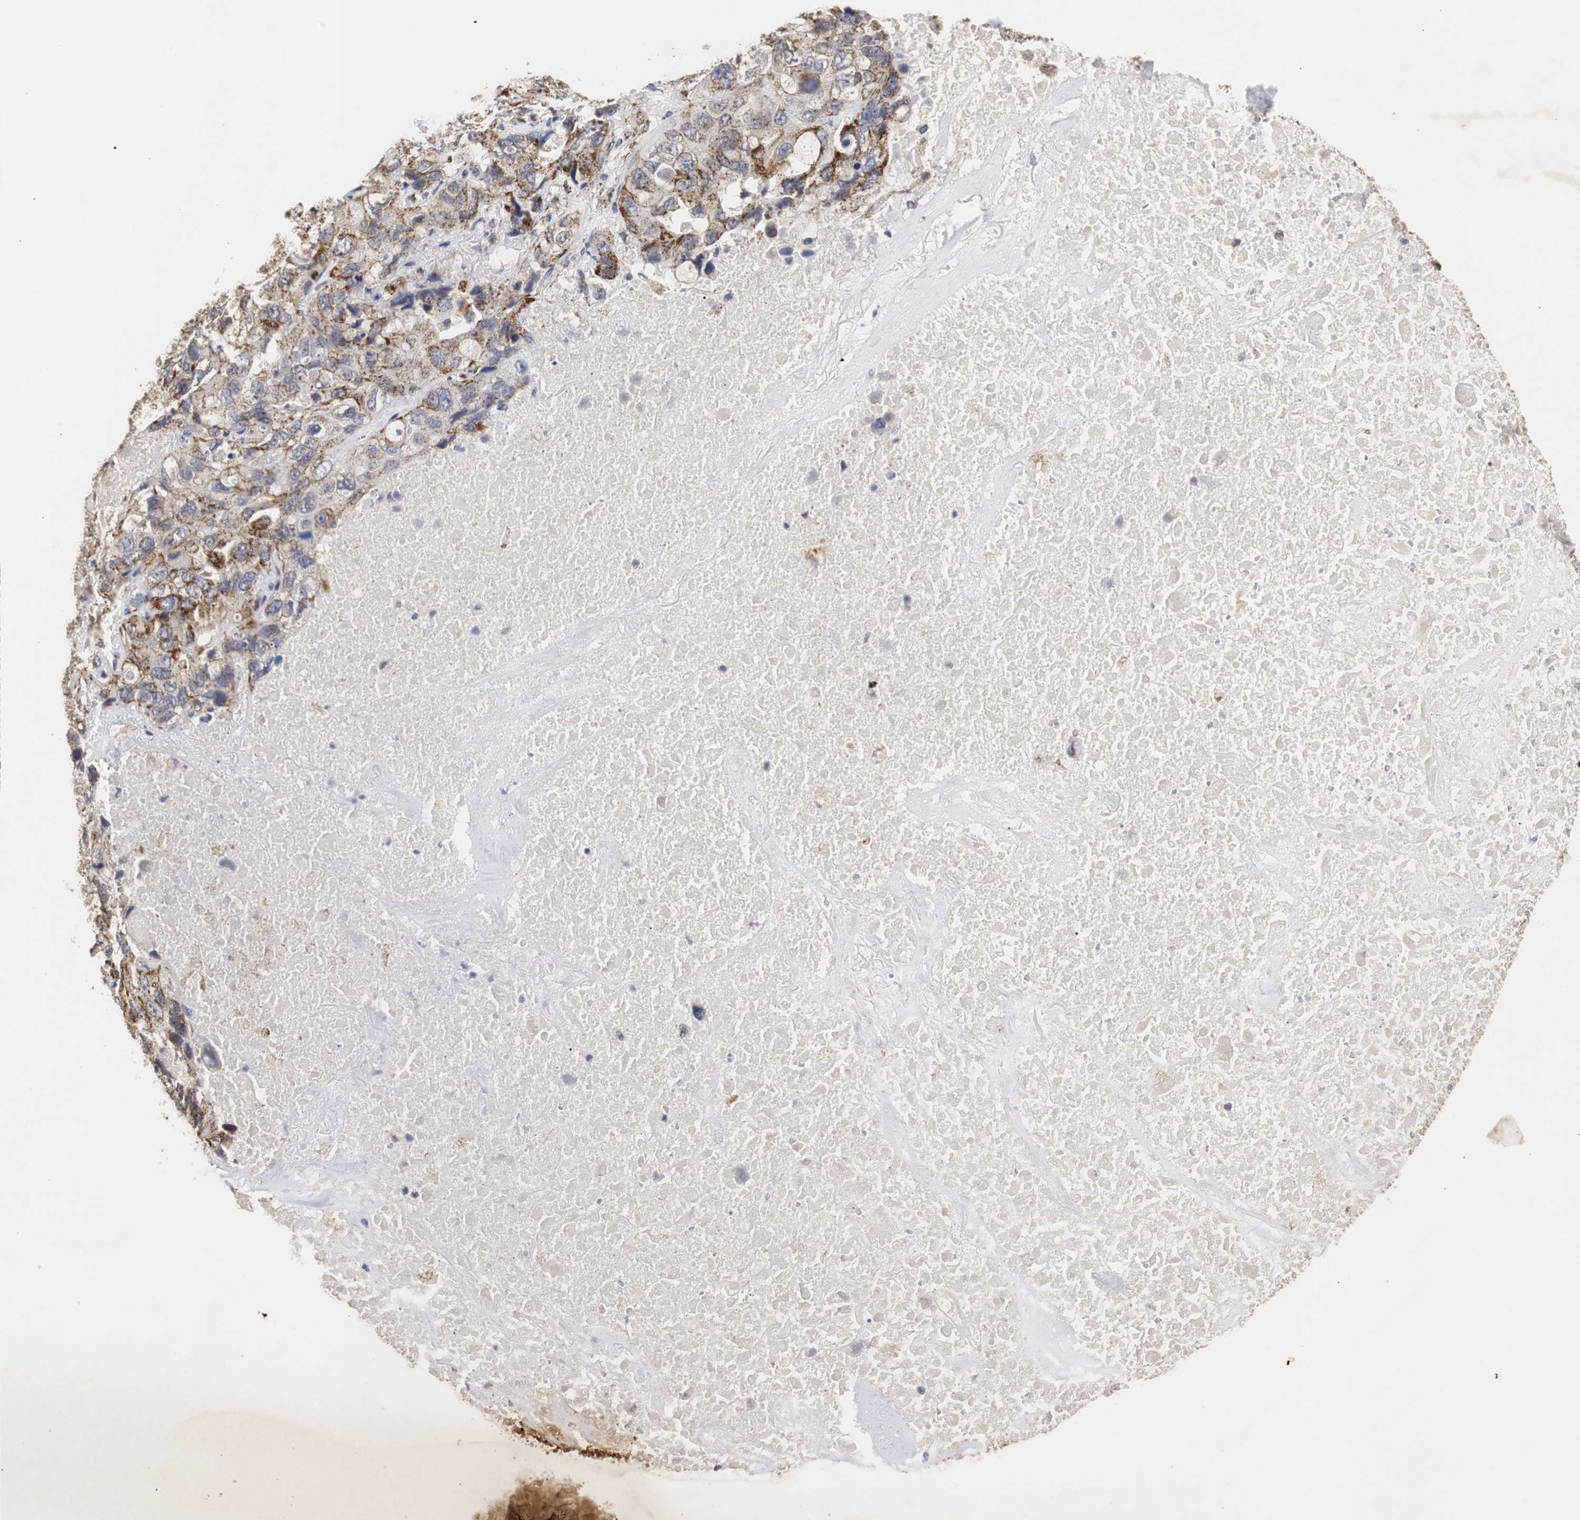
{"staining": {"intensity": "moderate", "quantity": ">75%", "location": "cytoplasmic/membranous"}, "tissue": "lung cancer", "cell_type": "Tumor cells", "image_type": "cancer", "snomed": [{"axis": "morphology", "description": "Squamous cell carcinoma, NOS"}, {"axis": "topography", "description": "Lung"}], "caption": "The micrograph reveals staining of lung squamous cell carcinoma, revealing moderate cytoplasmic/membranous protein positivity (brown color) within tumor cells. Using DAB (3,3'-diaminobenzidine) (brown) and hematoxylin (blue) stains, captured at high magnification using brightfield microscopy.", "gene": "HSD17B10", "patient": {"sex": "female", "age": 73}}